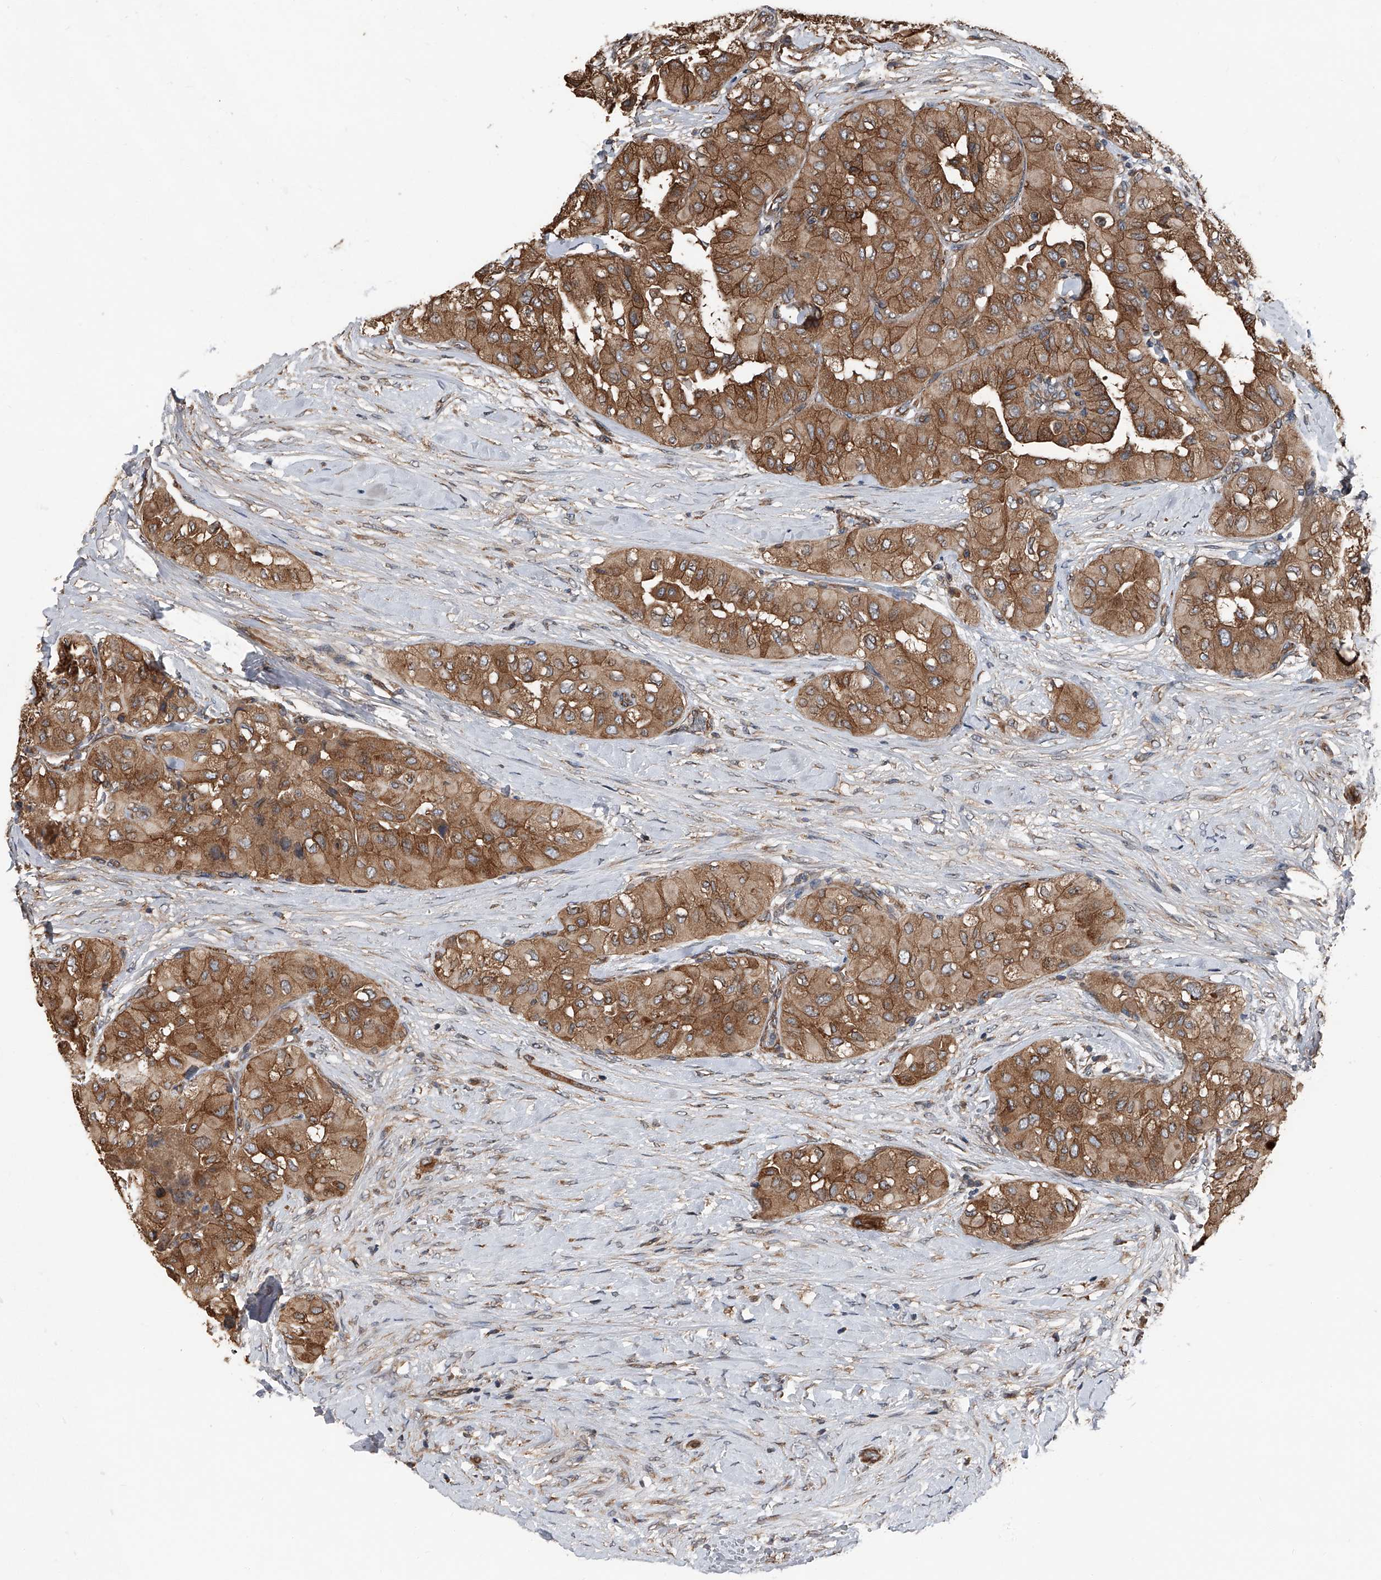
{"staining": {"intensity": "strong", "quantity": "25%-75%", "location": "cytoplasmic/membranous"}, "tissue": "thyroid cancer", "cell_type": "Tumor cells", "image_type": "cancer", "snomed": [{"axis": "morphology", "description": "Papillary adenocarcinoma, NOS"}, {"axis": "topography", "description": "Thyroid gland"}], "caption": "Tumor cells display high levels of strong cytoplasmic/membranous expression in approximately 25%-75% of cells in thyroid cancer (papillary adenocarcinoma). Nuclei are stained in blue.", "gene": "KCNJ2", "patient": {"sex": "female", "age": 59}}